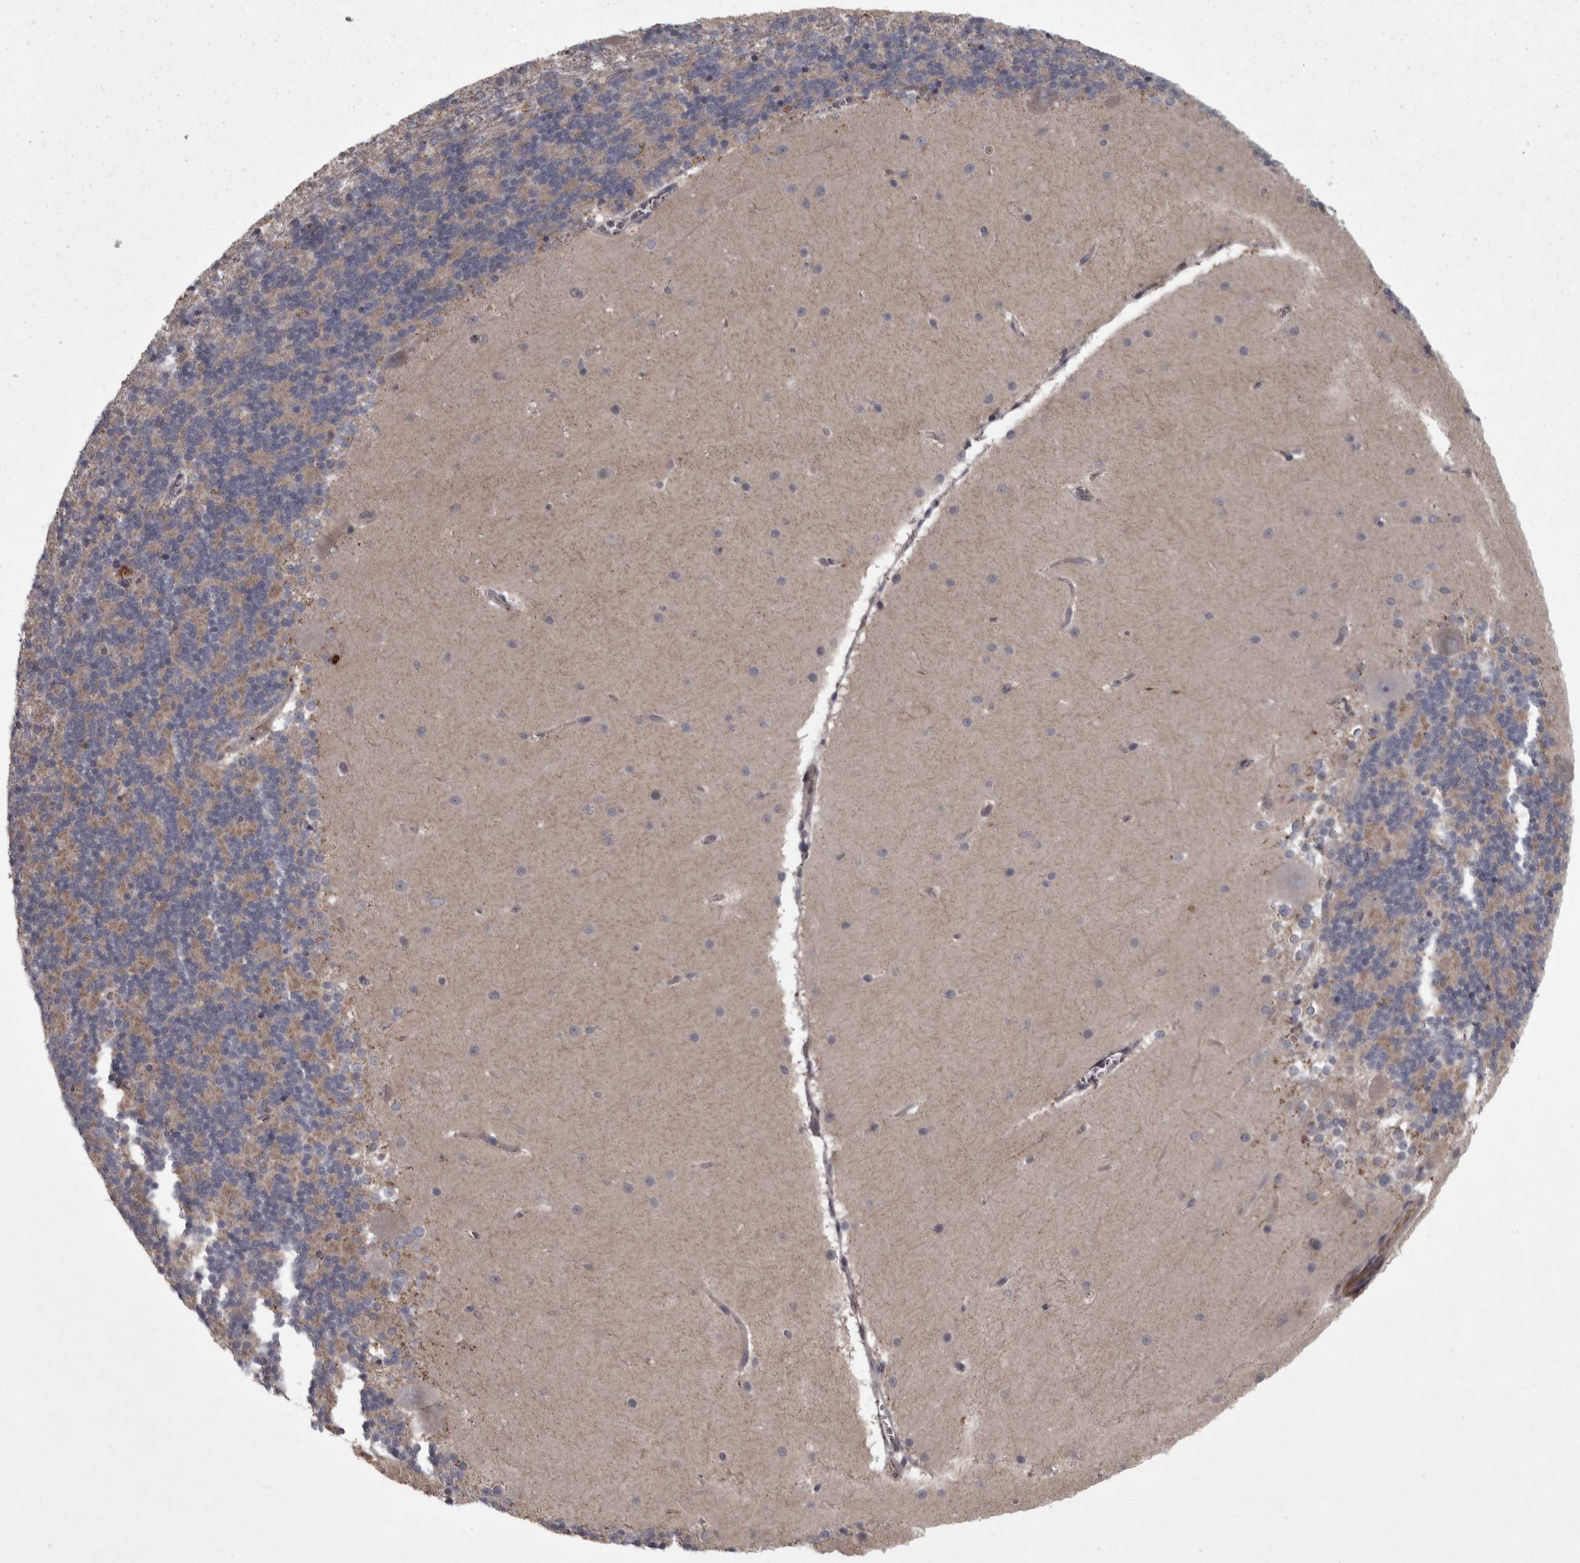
{"staining": {"intensity": "moderate", "quantity": "<25%", "location": "cytoplasmic/membranous"}, "tissue": "cerebellum", "cell_type": "Cells in granular layer", "image_type": "normal", "snomed": [{"axis": "morphology", "description": "Normal tissue, NOS"}, {"axis": "topography", "description": "Cerebellum"}], "caption": "Cells in granular layer reveal moderate cytoplasmic/membranous positivity in about <25% of cells in unremarkable cerebellum. Using DAB (brown) and hematoxylin (blue) stains, captured at high magnification using brightfield microscopy.", "gene": "PCDH17", "patient": {"sex": "female", "age": 19}}